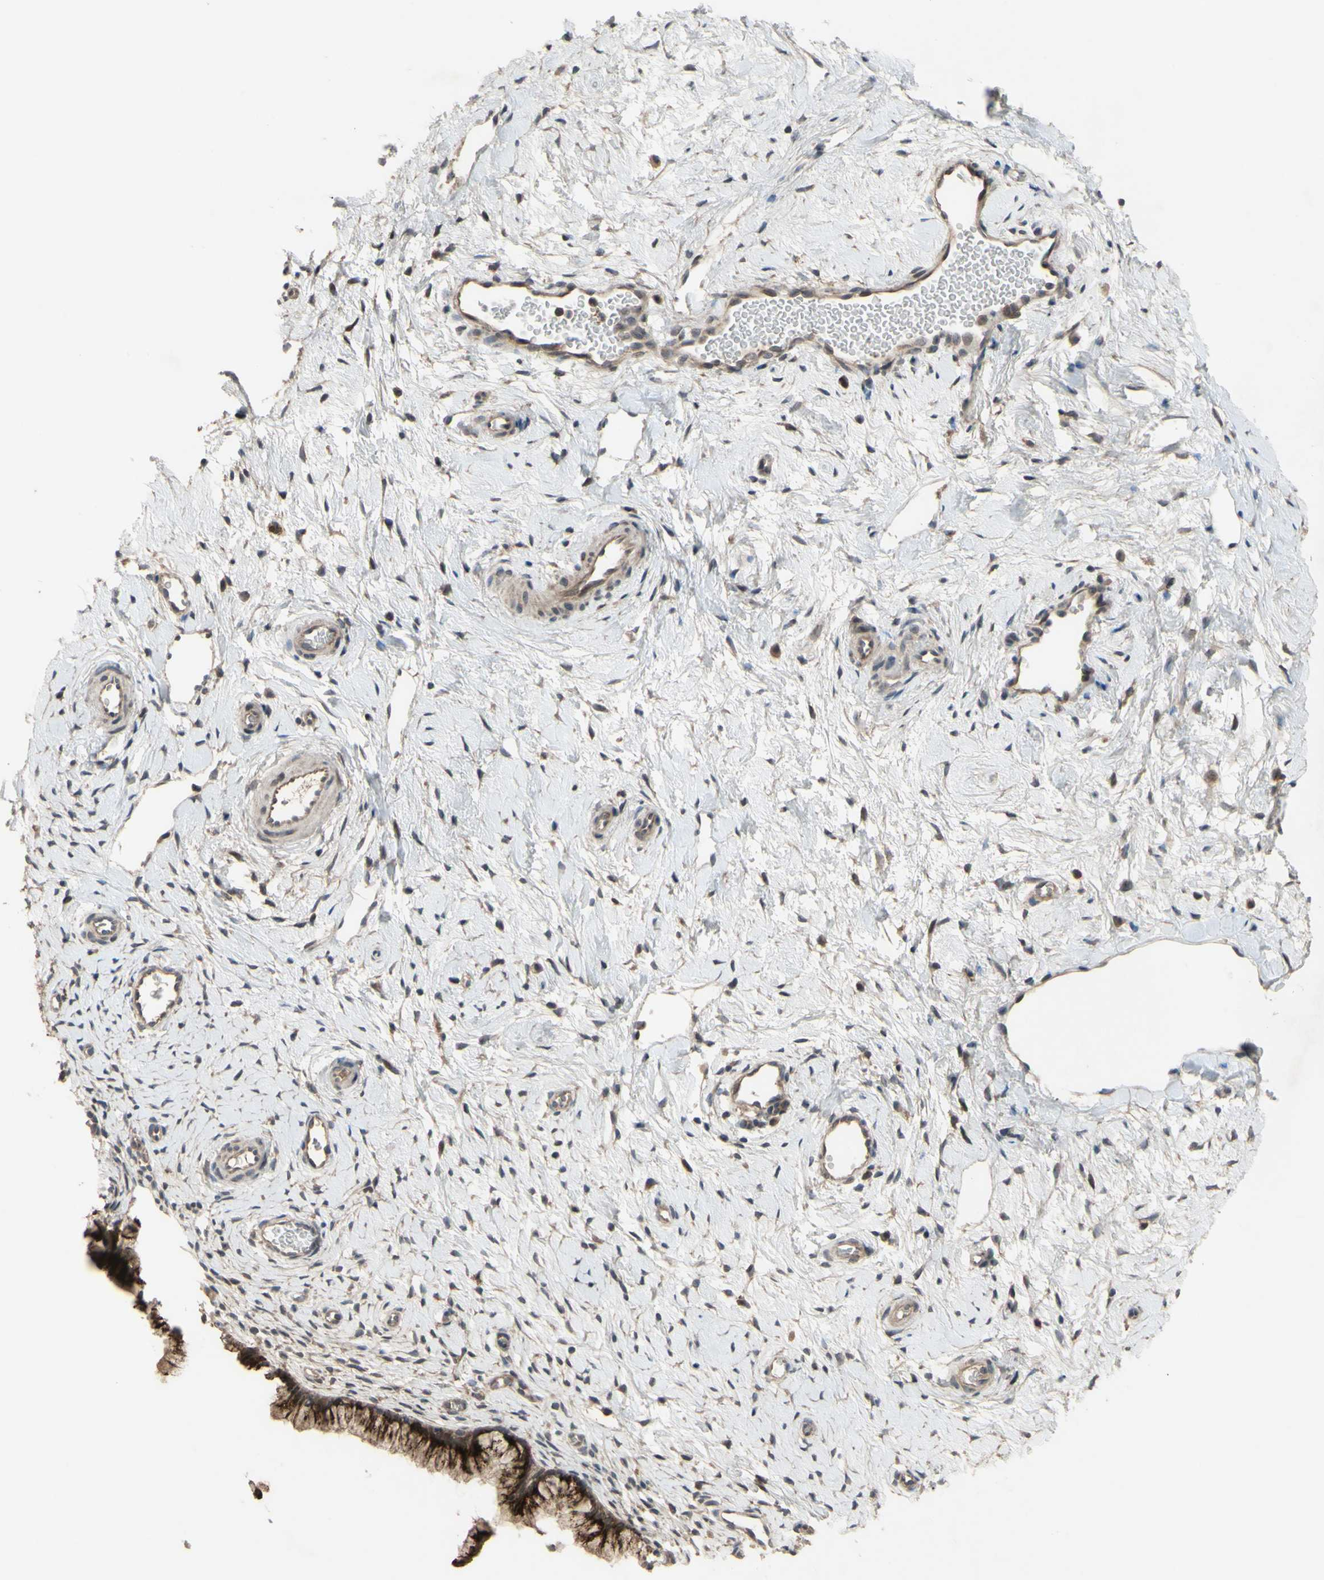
{"staining": {"intensity": "strong", "quantity": ">75%", "location": "cytoplasmic/membranous"}, "tissue": "cervix", "cell_type": "Glandular cells", "image_type": "normal", "snomed": [{"axis": "morphology", "description": "Normal tissue, NOS"}, {"axis": "topography", "description": "Cervix"}], "caption": "The image exhibits a brown stain indicating the presence of a protein in the cytoplasmic/membranous of glandular cells in cervix.", "gene": "CD164", "patient": {"sex": "female", "age": 65}}